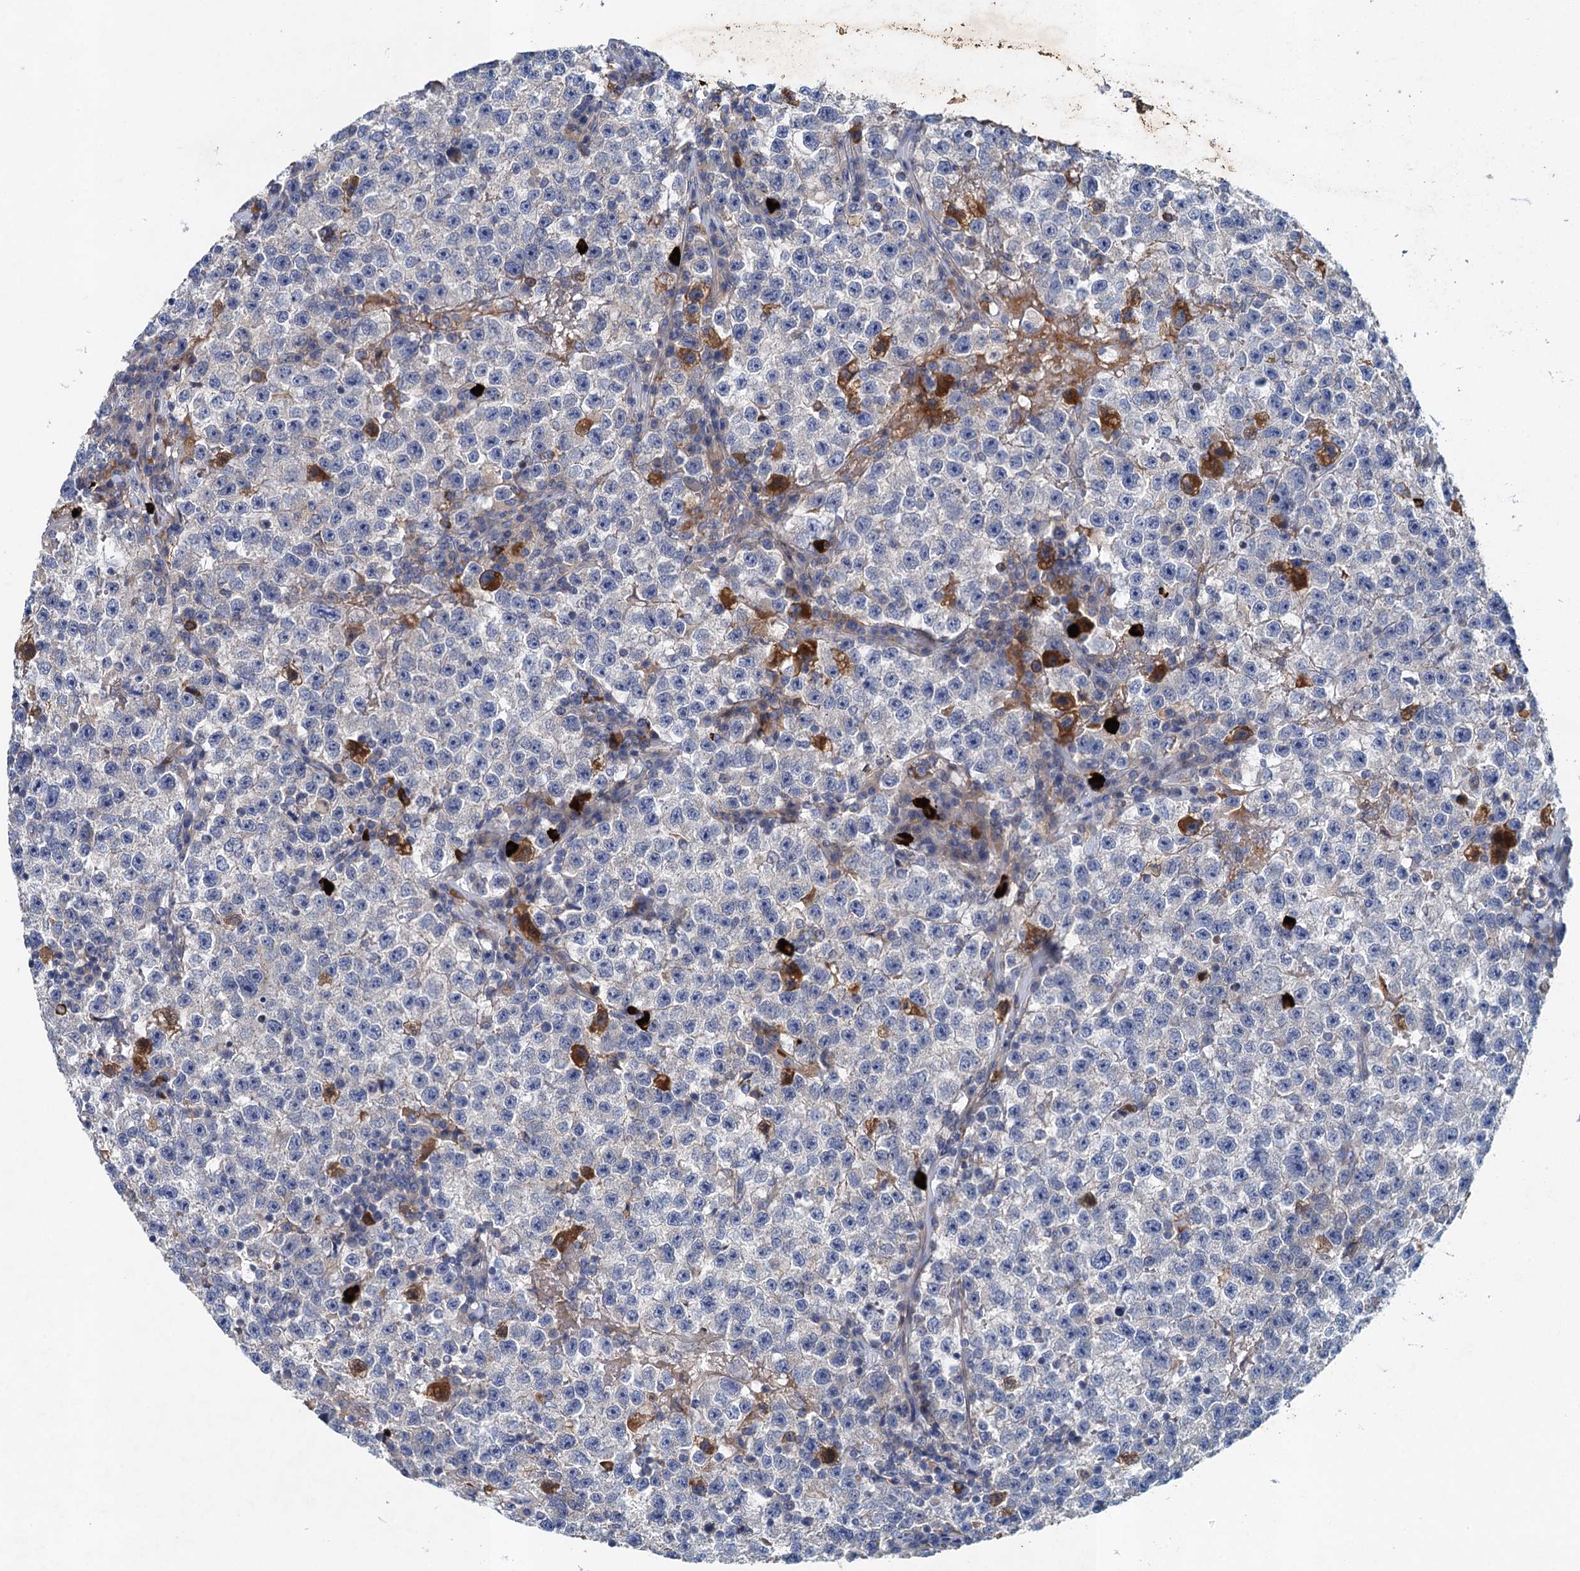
{"staining": {"intensity": "negative", "quantity": "none", "location": "none"}, "tissue": "testis cancer", "cell_type": "Tumor cells", "image_type": "cancer", "snomed": [{"axis": "morphology", "description": "Seminoma, NOS"}, {"axis": "topography", "description": "Testis"}], "caption": "Immunohistochemical staining of human testis seminoma shows no significant positivity in tumor cells.", "gene": "TPCN1", "patient": {"sex": "male", "age": 22}}